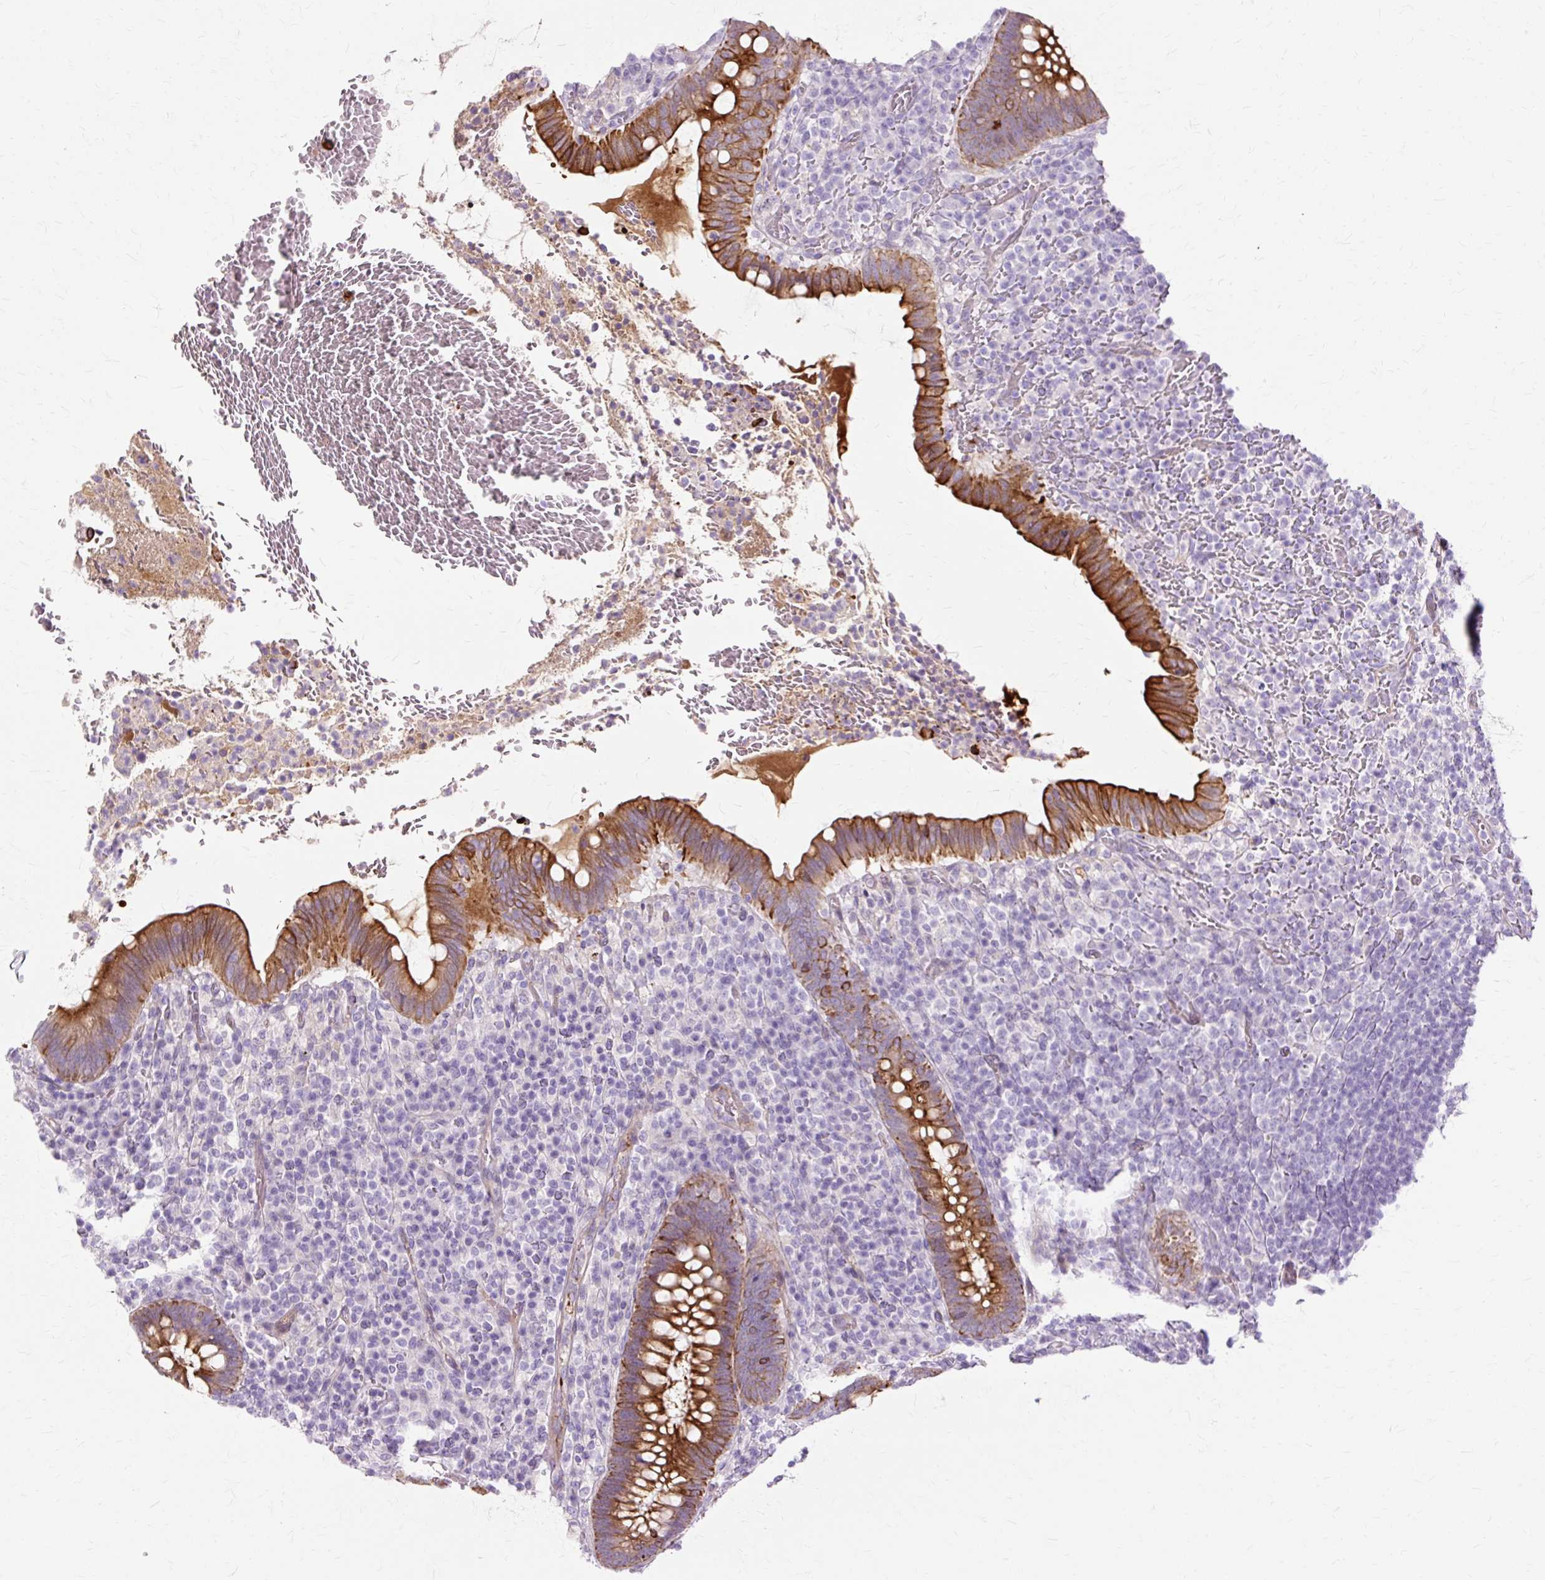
{"staining": {"intensity": "strong", "quantity": ">75%", "location": "cytoplasmic/membranous"}, "tissue": "appendix", "cell_type": "Glandular cells", "image_type": "normal", "snomed": [{"axis": "morphology", "description": "Normal tissue, NOS"}, {"axis": "topography", "description": "Appendix"}], "caption": "This histopathology image exhibits immunohistochemistry (IHC) staining of unremarkable human appendix, with high strong cytoplasmic/membranous staining in approximately >75% of glandular cells.", "gene": "DCTN4", "patient": {"sex": "female", "age": 43}}